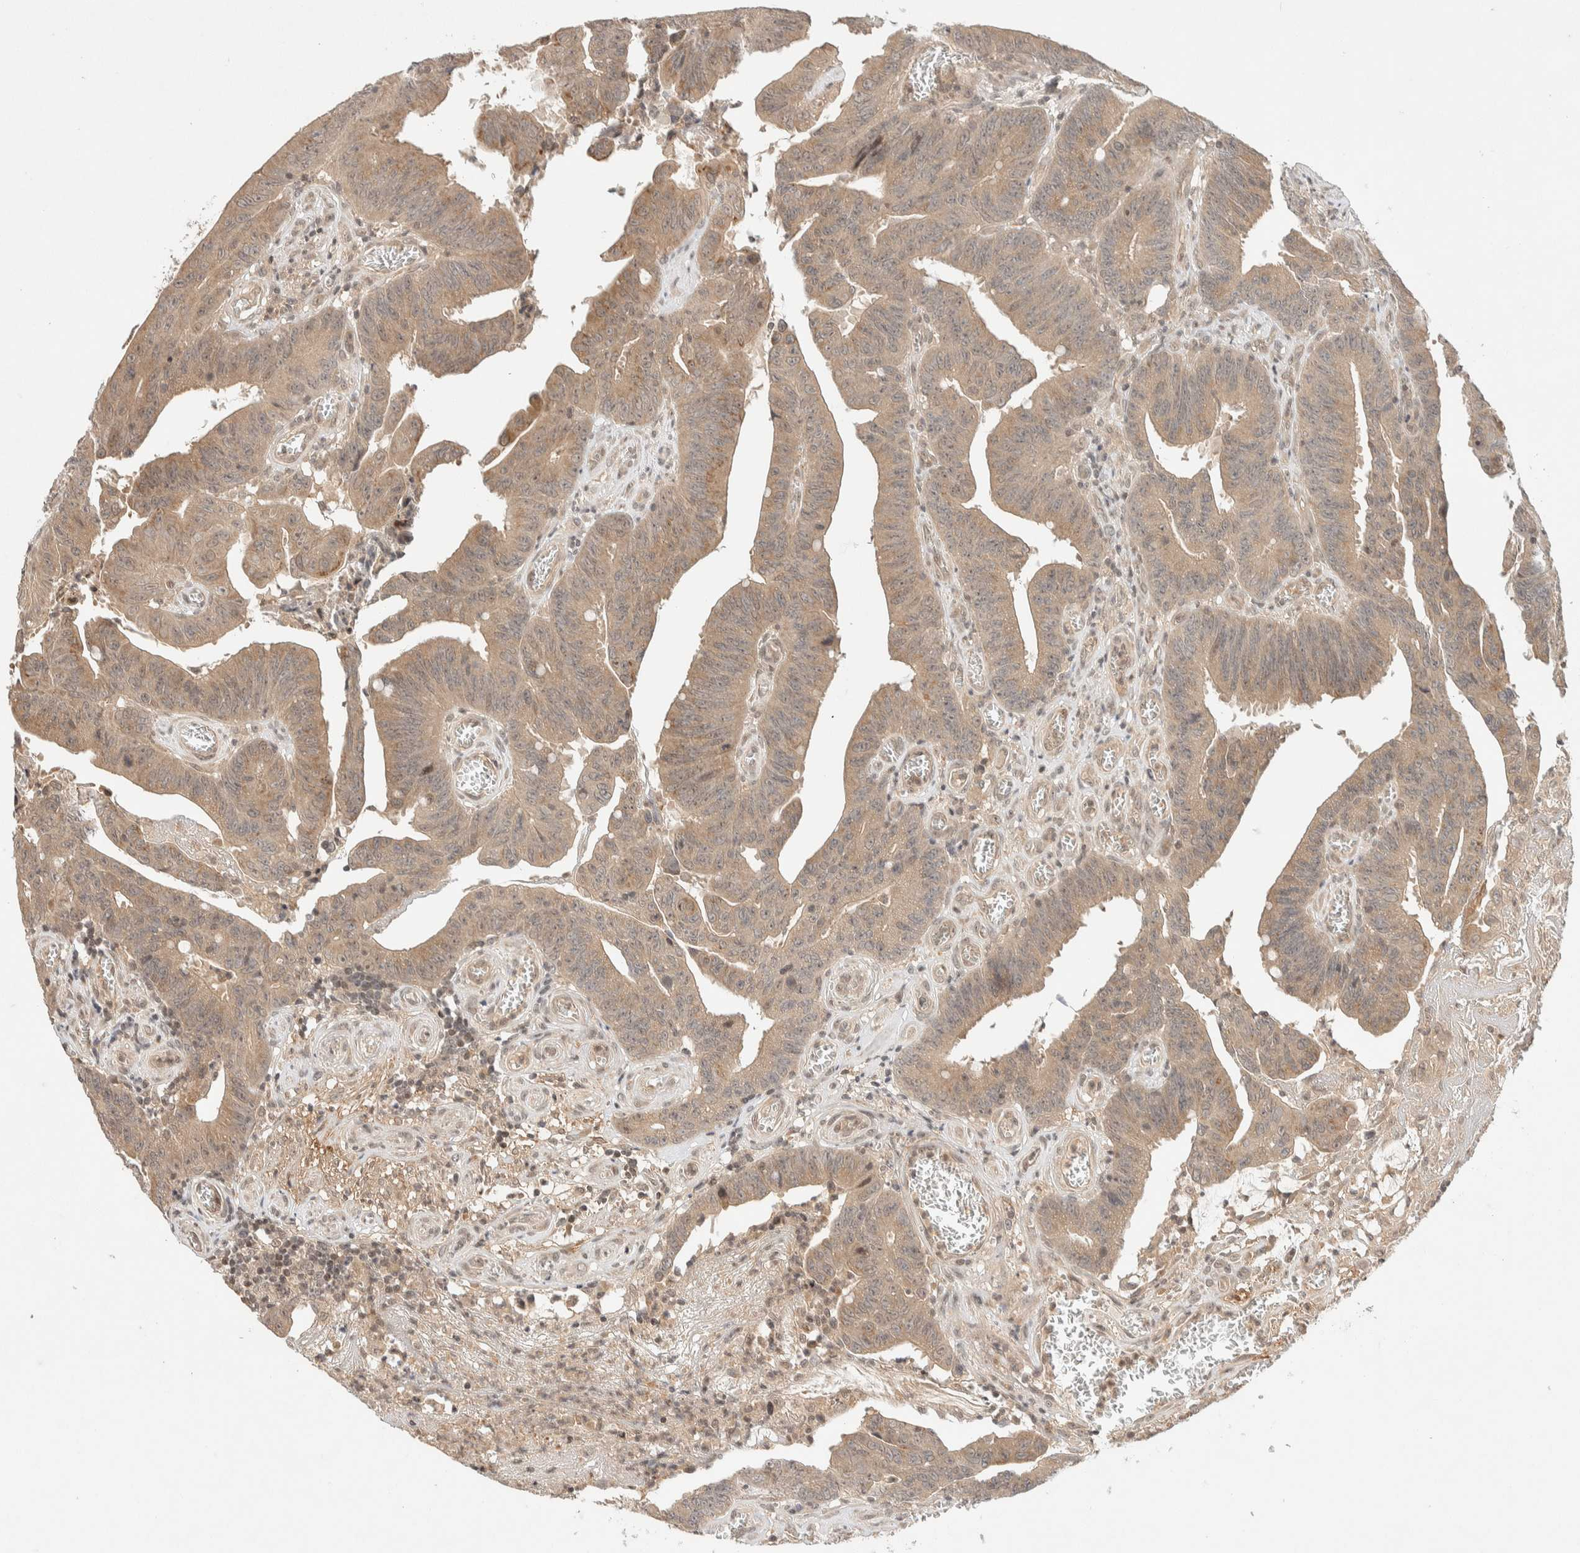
{"staining": {"intensity": "moderate", "quantity": ">75%", "location": "cytoplasmic/membranous"}, "tissue": "colorectal cancer", "cell_type": "Tumor cells", "image_type": "cancer", "snomed": [{"axis": "morphology", "description": "Adenocarcinoma, NOS"}, {"axis": "topography", "description": "Colon"}], "caption": "About >75% of tumor cells in human adenocarcinoma (colorectal) reveal moderate cytoplasmic/membranous protein expression as visualized by brown immunohistochemical staining.", "gene": "THRA", "patient": {"sex": "male", "age": 45}}